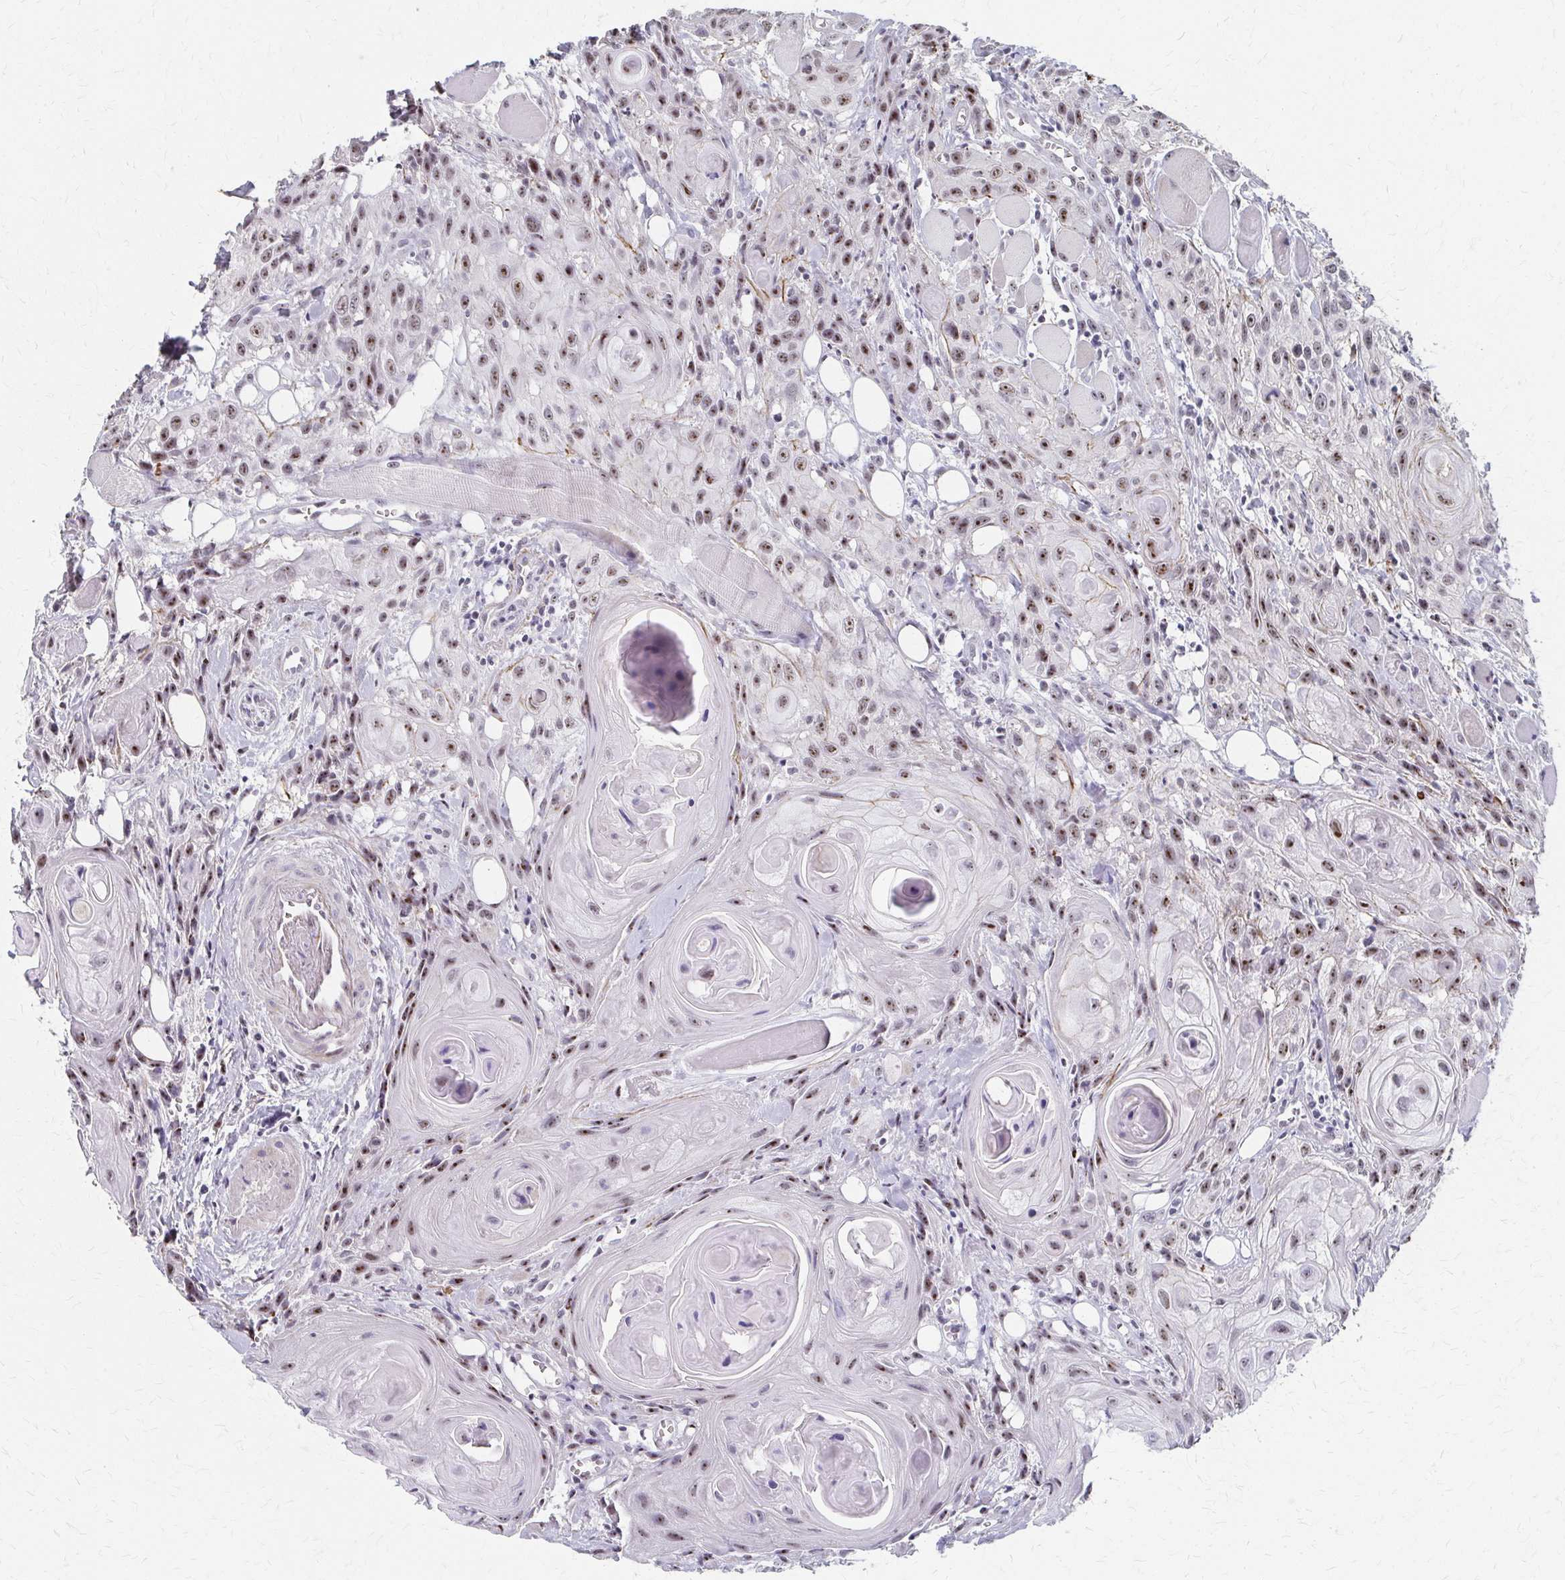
{"staining": {"intensity": "moderate", "quantity": ">75%", "location": "nuclear"}, "tissue": "head and neck cancer", "cell_type": "Tumor cells", "image_type": "cancer", "snomed": [{"axis": "morphology", "description": "Squamous cell carcinoma, NOS"}, {"axis": "topography", "description": "Oral tissue"}, {"axis": "topography", "description": "Head-Neck"}], "caption": "Head and neck cancer (squamous cell carcinoma) stained with a brown dye displays moderate nuclear positive positivity in approximately >75% of tumor cells.", "gene": "PES1", "patient": {"sex": "male", "age": 58}}